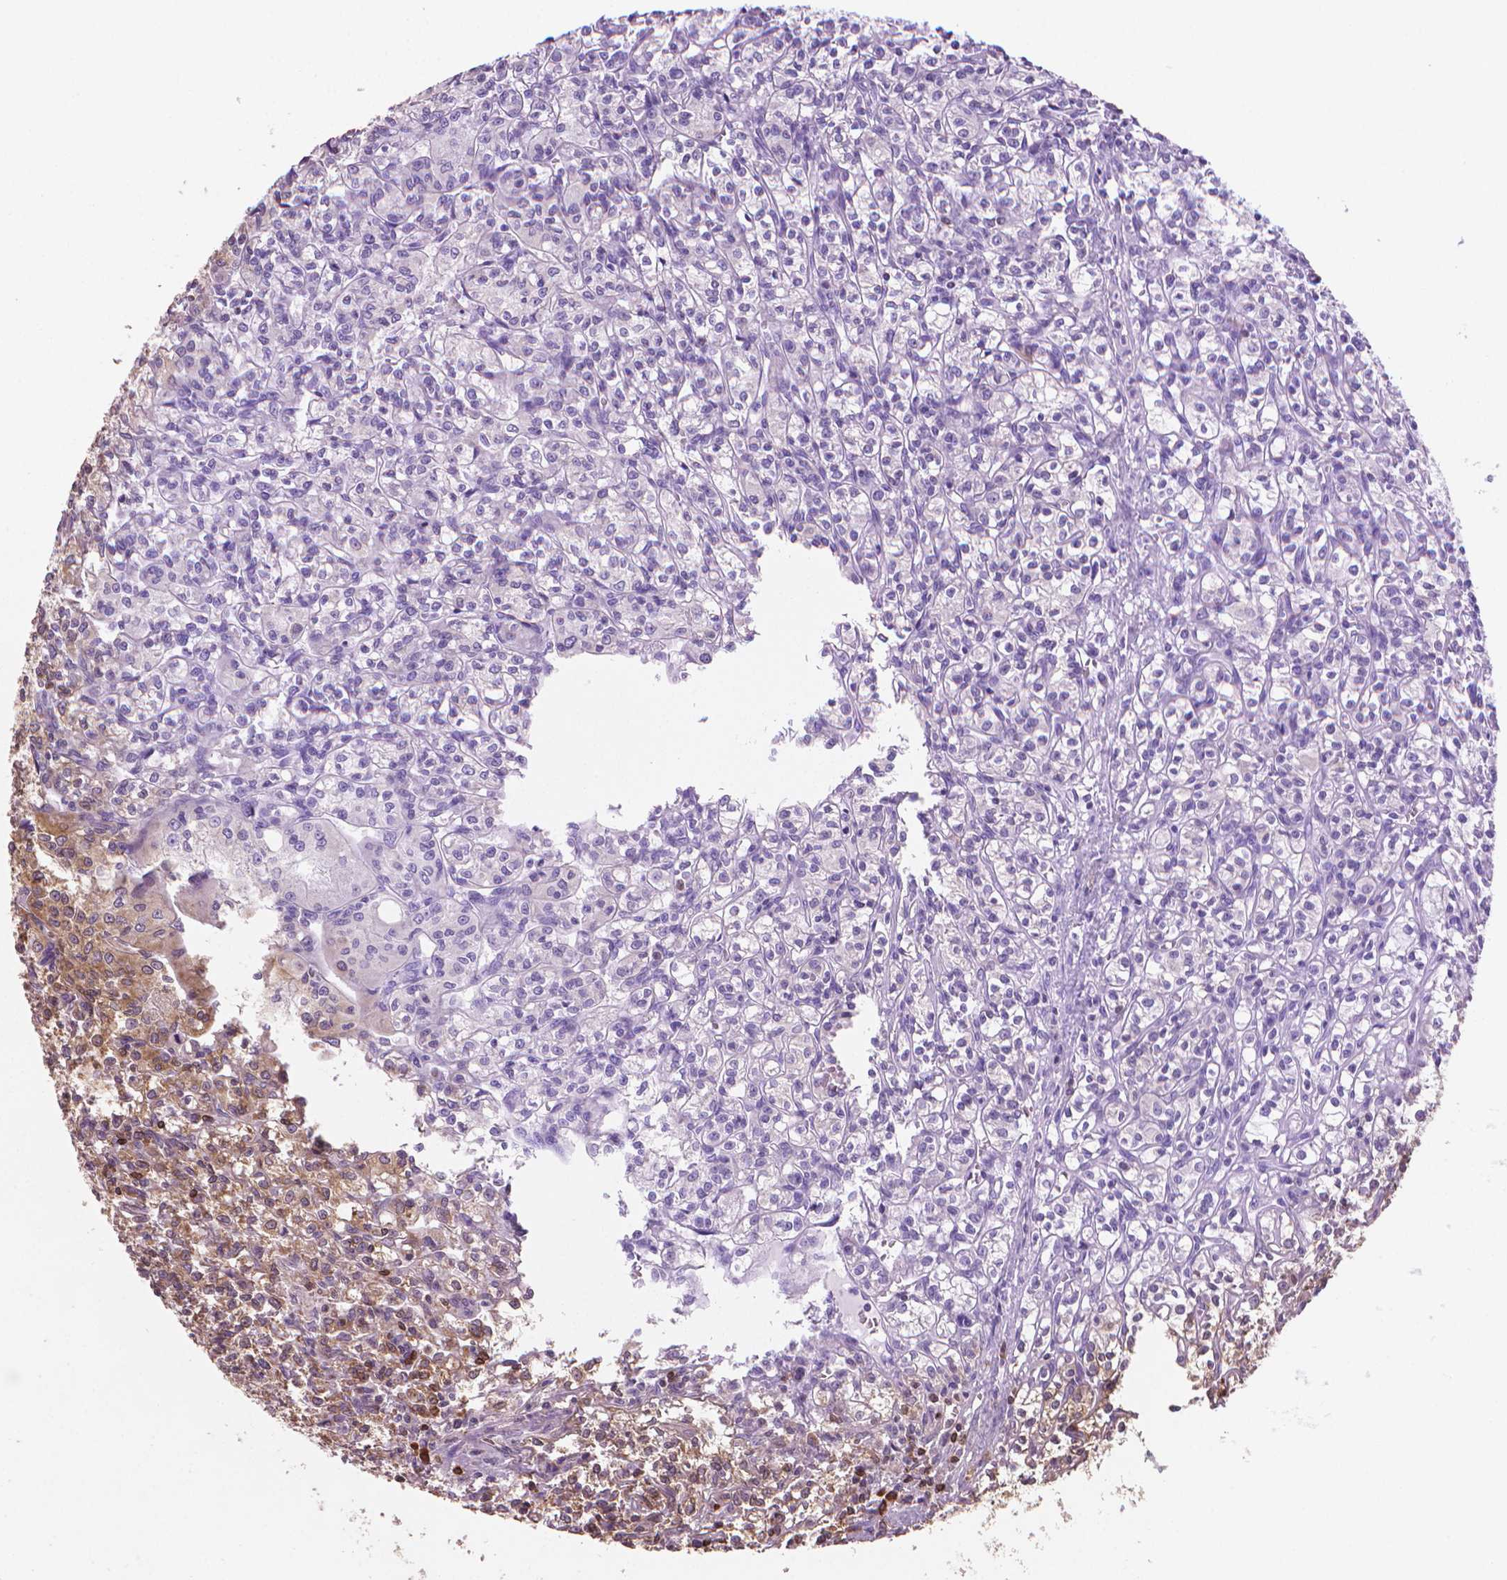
{"staining": {"intensity": "moderate", "quantity": "25%-75%", "location": "cytoplasmic/membranous"}, "tissue": "renal cancer", "cell_type": "Tumor cells", "image_type": "cancer", "snomed": [{"axis": "morphology", "description": "Adenocarcinoma, NOS"}, {"axis": "topography", "description": "Kidney"}], "caption": "Protein expression analysis of renal adenocarcinoma demonstrates moderate cytoplasmic/membranous staining in about 25%-75% of tumor cells. (DAB (3,3'-diaminobenzidine) IHC with brightfield microscopy, high magnification).", "gene": "BCL2", "patient": {"sex": "male", "age": 36}}